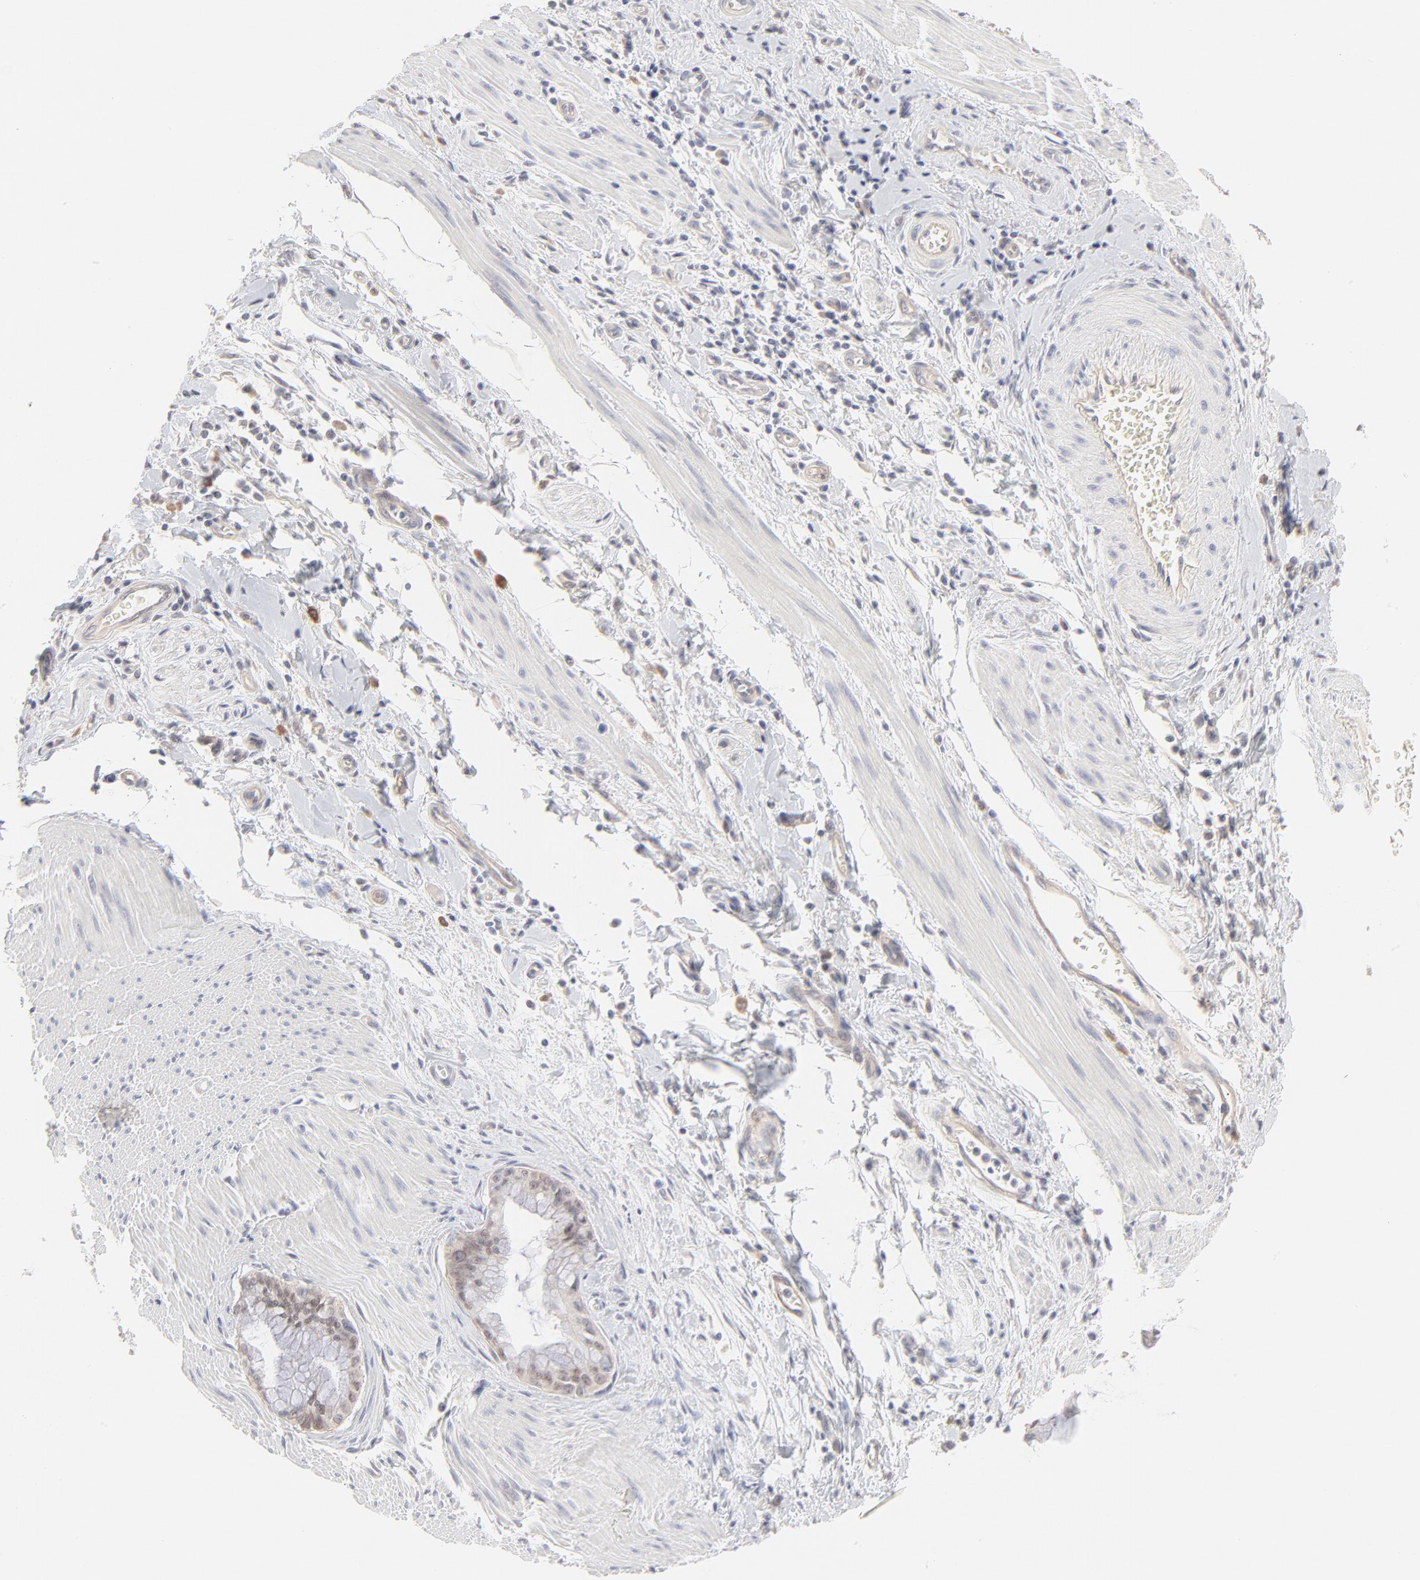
{"staining": {"intensity": "moderate", "quantity": ">75%", "location": "nuclear"}, "tissue": "pancreatic cancer", "cell_type": "Tumor cells", "image_type": "cancer", "snomed": [{"axis": "morphology", "description": "Adenocarcinoma, NOS"}, {"axis": "topography", "description": "Pancreas"}], "caption": "Pancreatic cancer was stained to show a protein in brown. There is medium levels of moderate nuclear staining in approximately >75% of tumor cells.", "gene": "ELF3", "patient": {"sex": "male", "age": 59}}